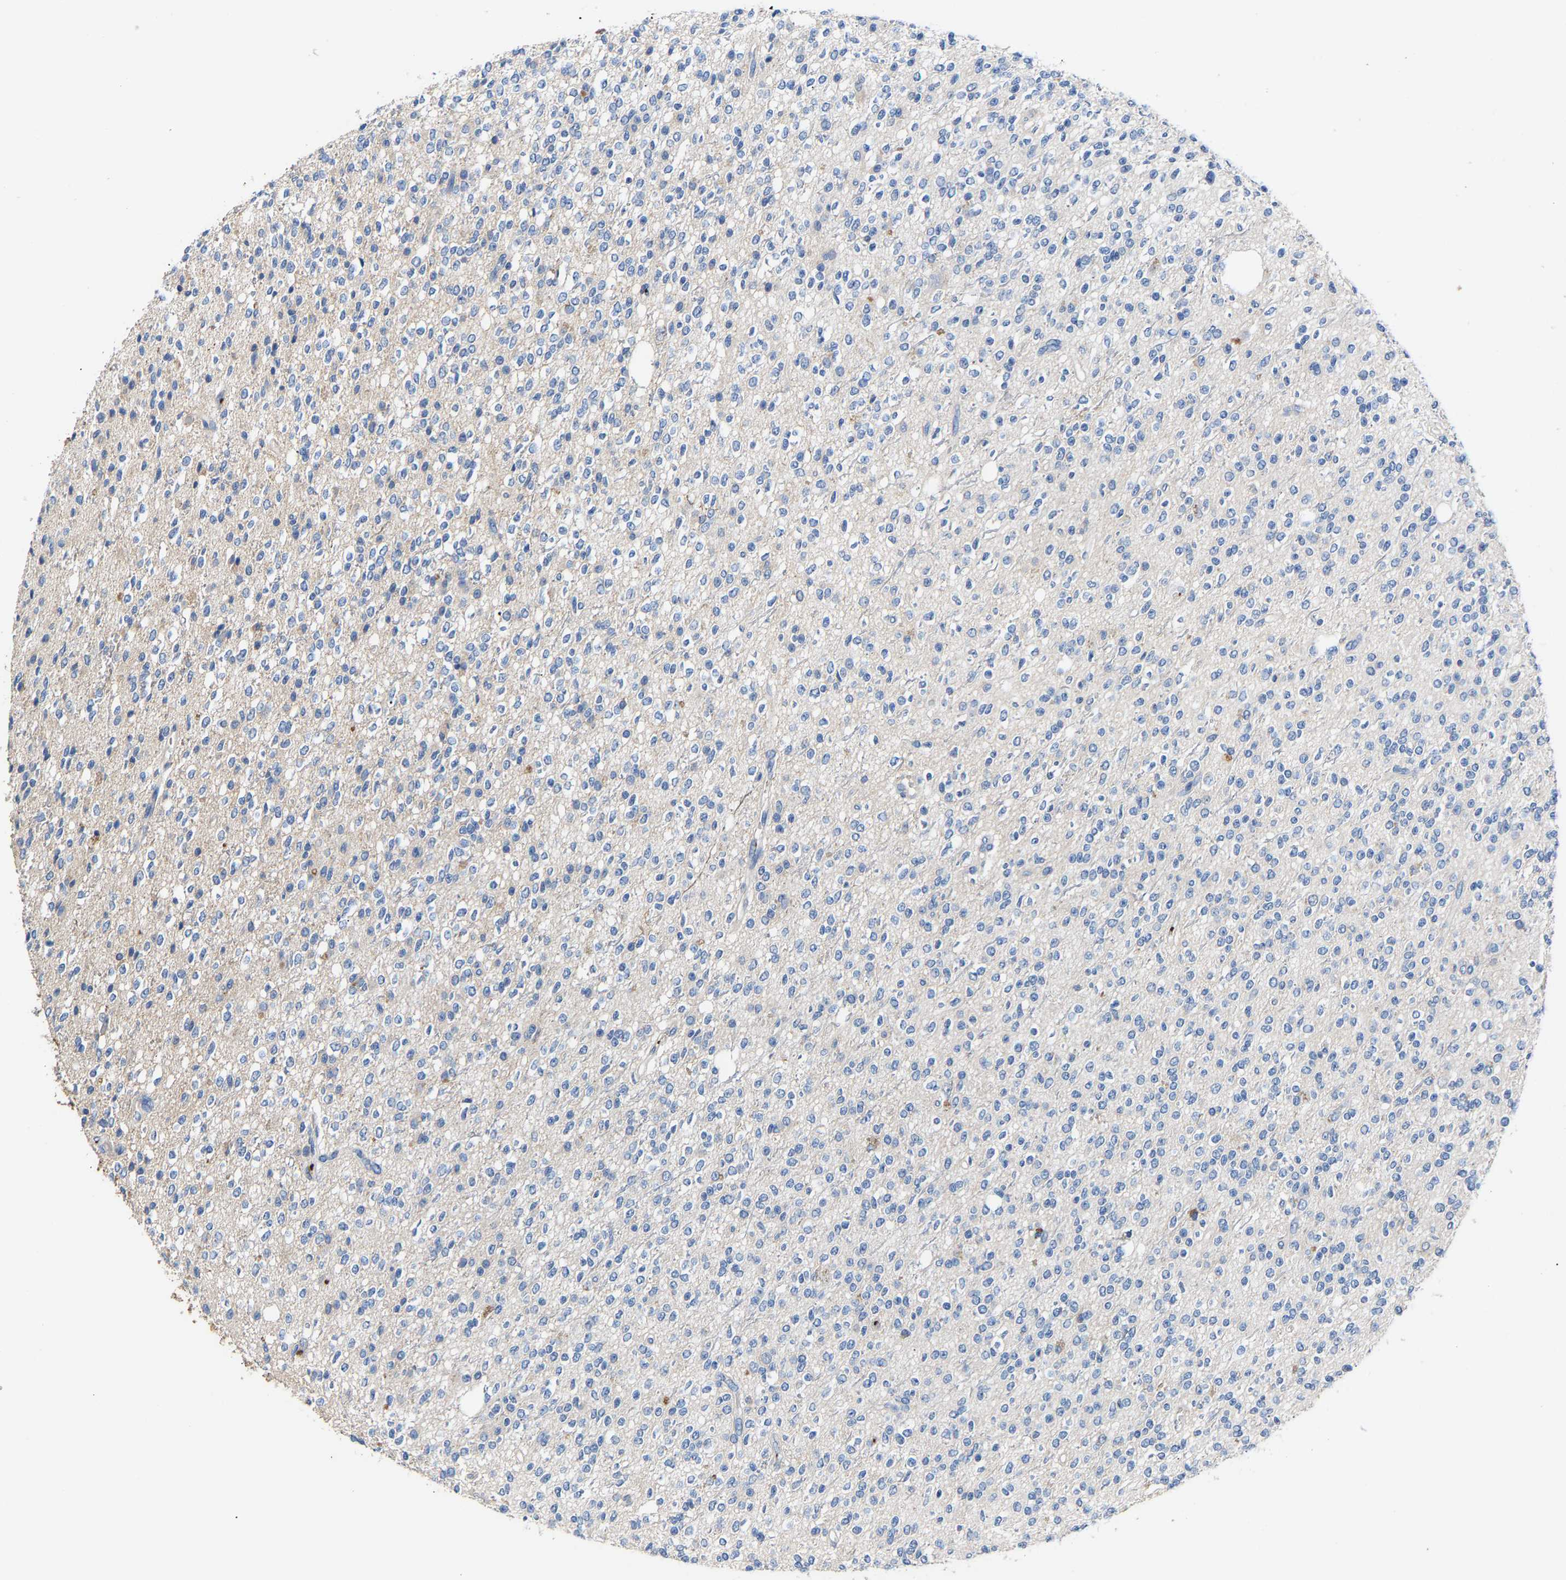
{"staining": {"intensity": "negative", "quantity": "none", "location": "none"}, "tissue": "glioma", "cell_type": "Tumor cells", "image_type": "cancer", "snomed": [{"axis": "morphology", "description": "Glioma, malignant, High grade"}, {"axis": "topography", "description": "Brain"}], "caption": "Immunohistochemical staining of high-grade glioma (malignant) shows no significant expression in tumor cells. (Brightfield microscopy of DAB (3,3'-diaminobenzidine) IHC at high magnification).", "gene": "CCDC171", "patient": {"sex": "male", "age": 34}}